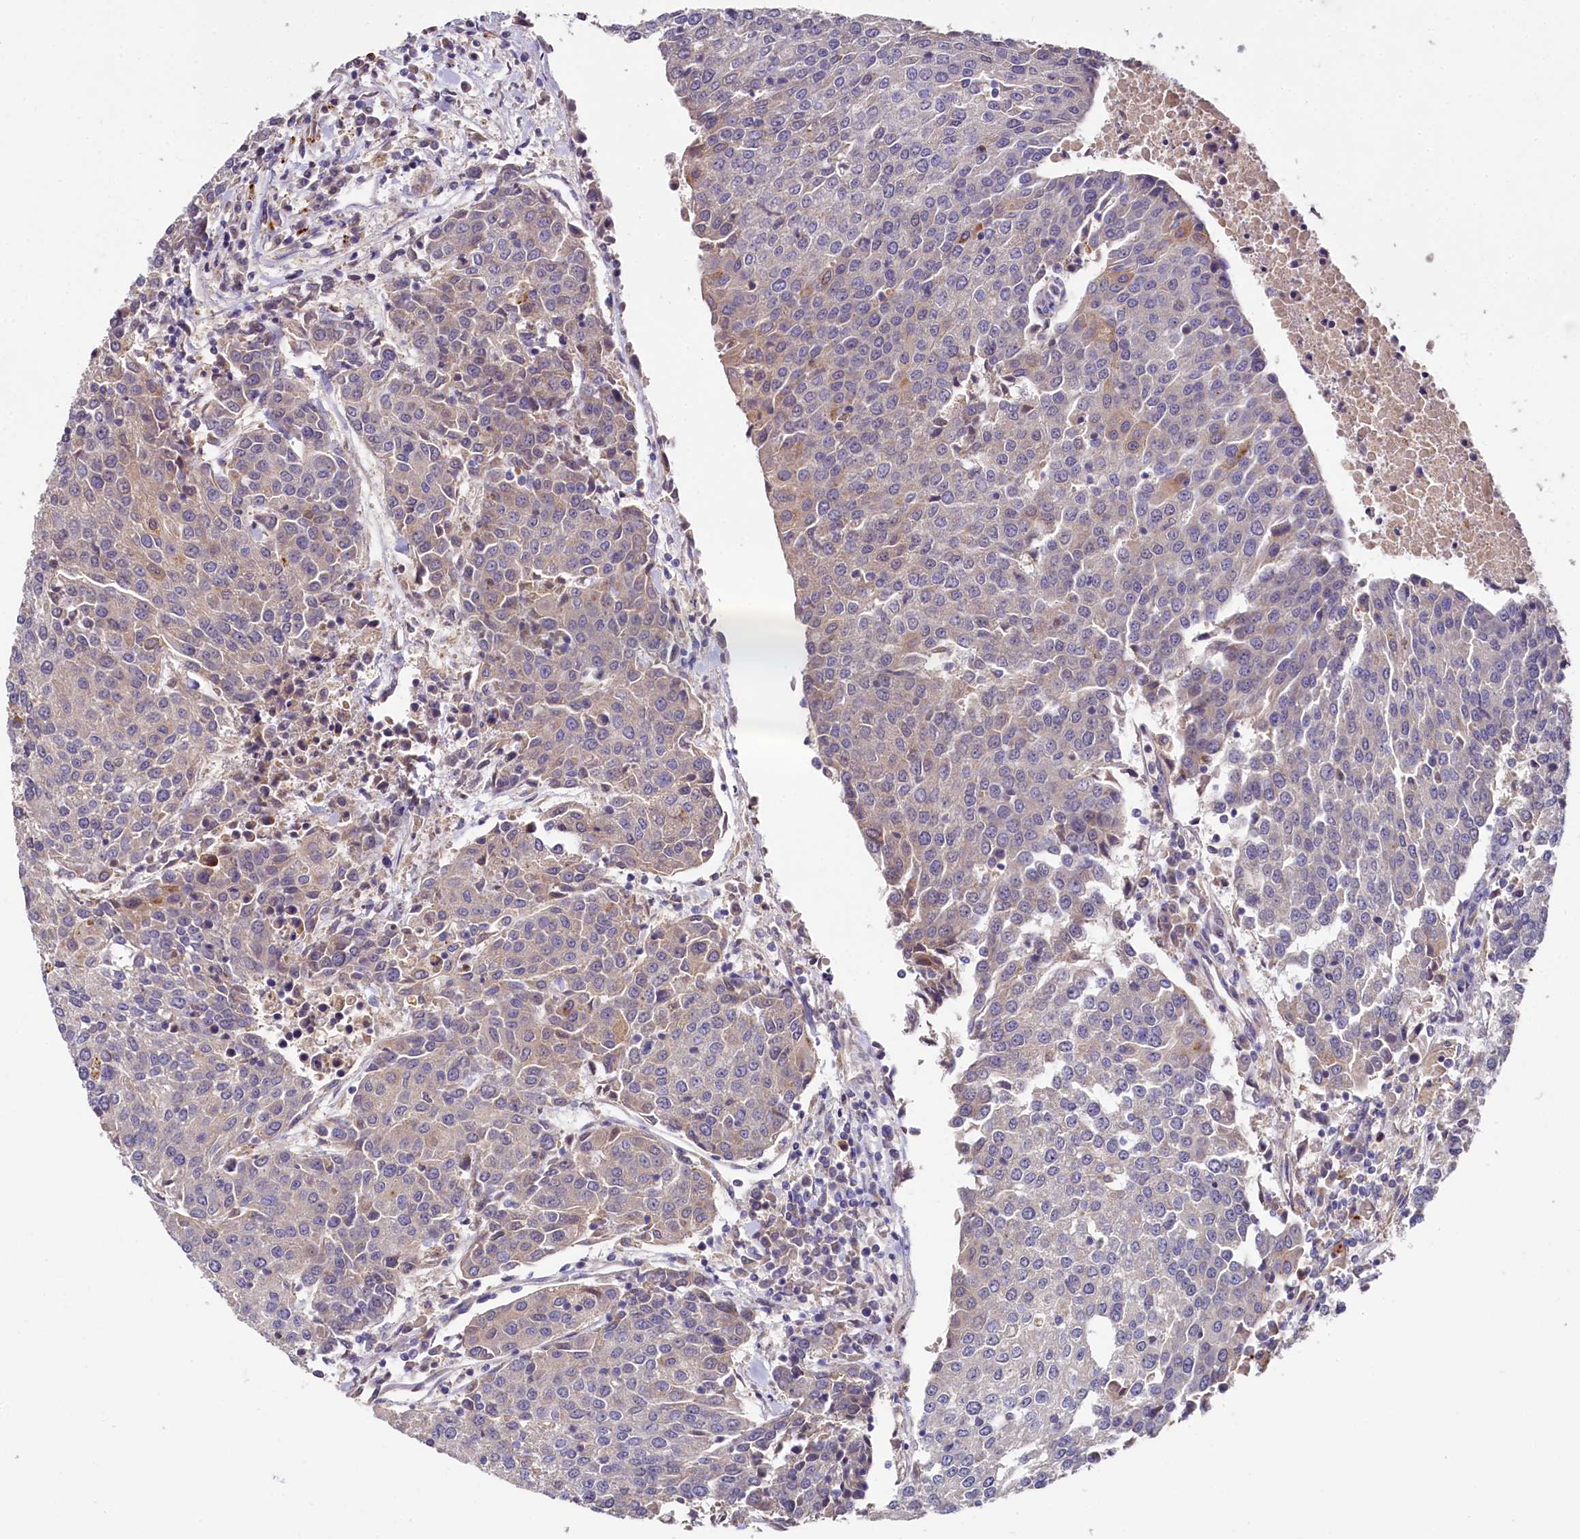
{"staining": {"intensity": "weak", "quantity": "25%-75%", "location": "cytoplasmic/membranous"}, "tissue": "urothelial cancer", "cell_type": "Tumor cells", "image_type": "cancer", "snomed": [{"axis": "morphology", "description": "Urothelial carcinoma, High grade"}, {"axis": "topography", "description": "Urinary bladder"}], "caption": "Immunohistochemical staining of urothelial cancer displays weak cytoplasmic/membranous protein expression in about 25%-75% of tumor cells.", "gene": "SPRYD3", "patient": {"sex": "female", "age": 85}}